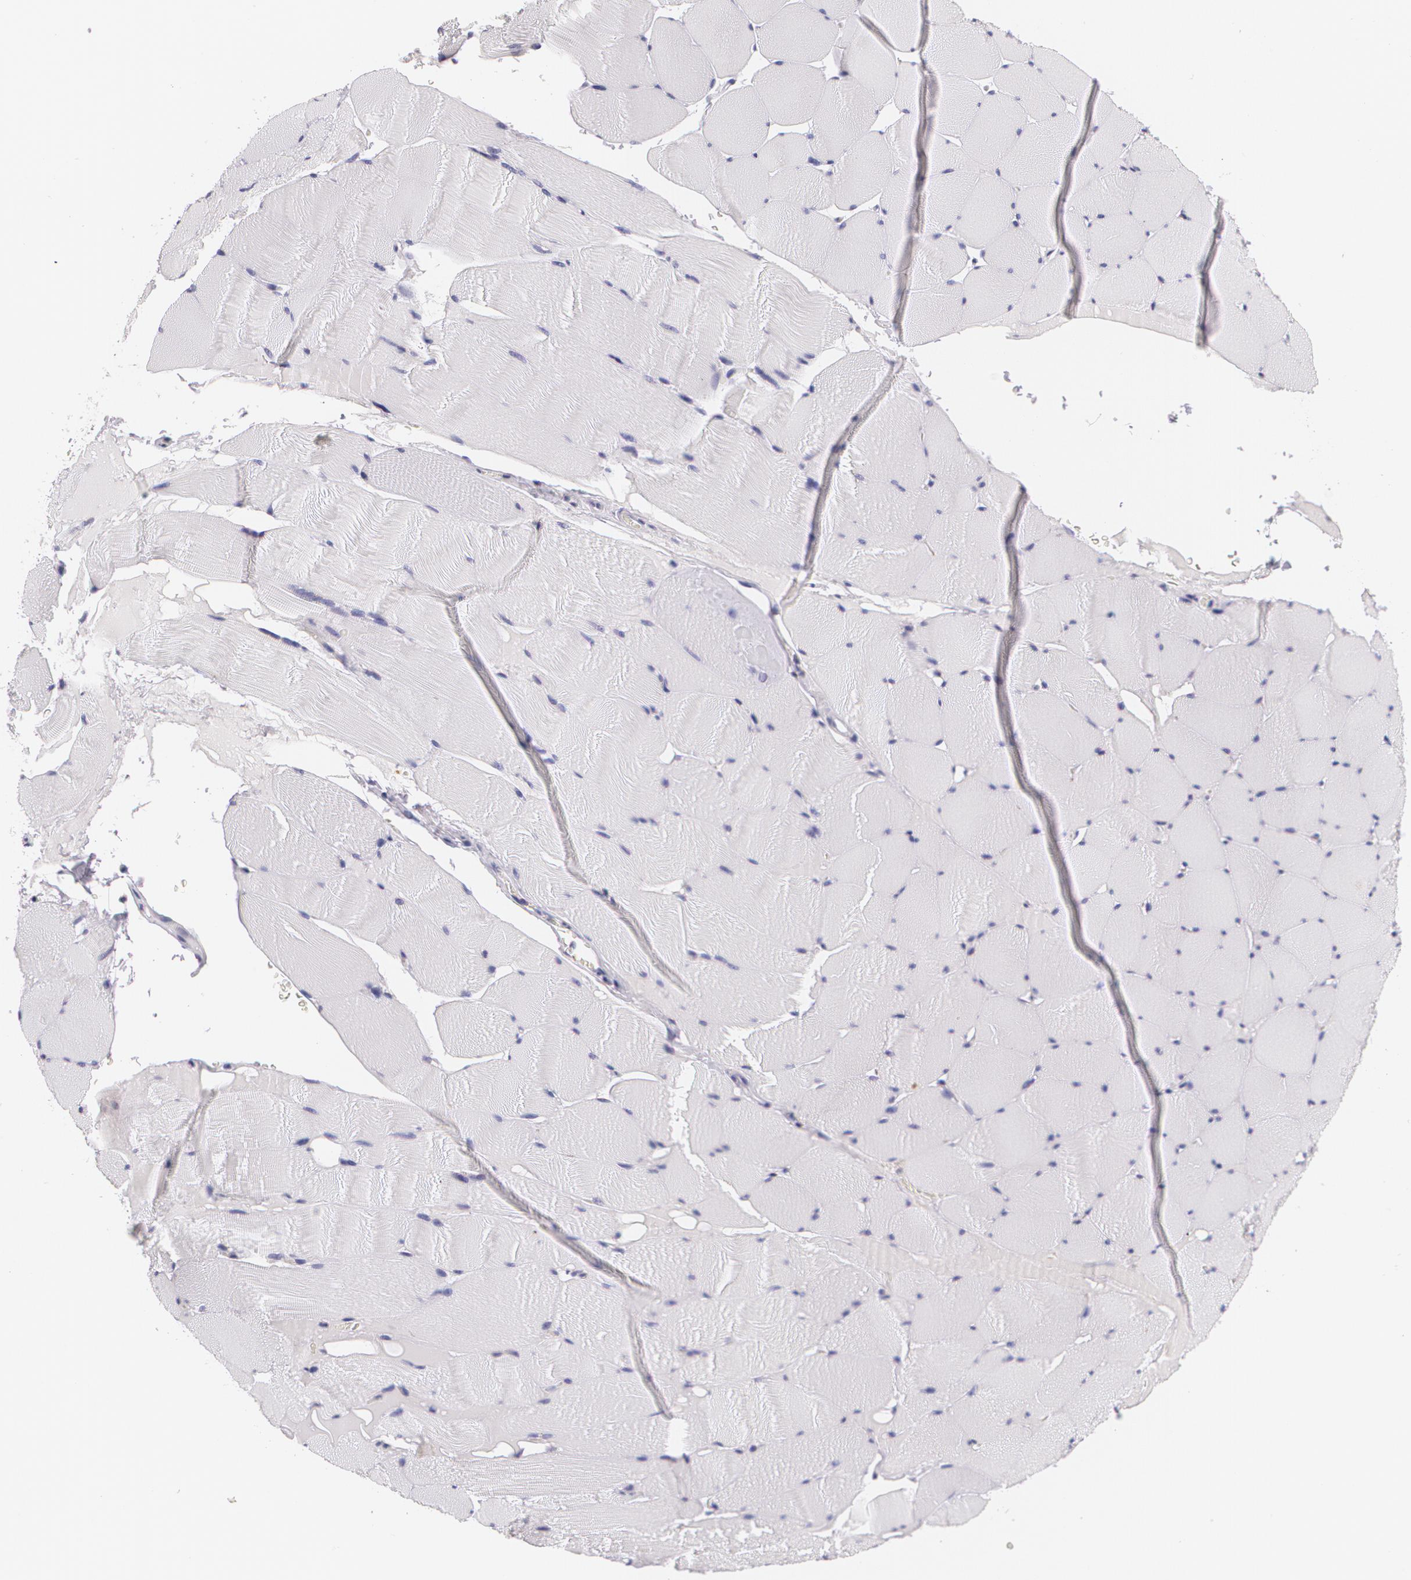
{"staining": {"intensity": "negative", "quantity": "none", "location": "none"}, "tissue": "skeletal muscle", "cell_type": "Myocytes", "image_type": "normal", "snomed": [{"axis": "morphology", "description": "Normal tissue, NOS"}, {"axis": "topography", "description": "Skeletal muscle"}], "caption": "Unremarkable skeletal muscle was stained to show a protein in brown. There is no significant positivity in myocytes. The staining is performed using DAB (3,3'-diaminobenzidine) brown chromogen with nuclei counter-stained in using hematoxylin.", "gene": "DLG4", "patient": {"sex": "male", "age": 62}}